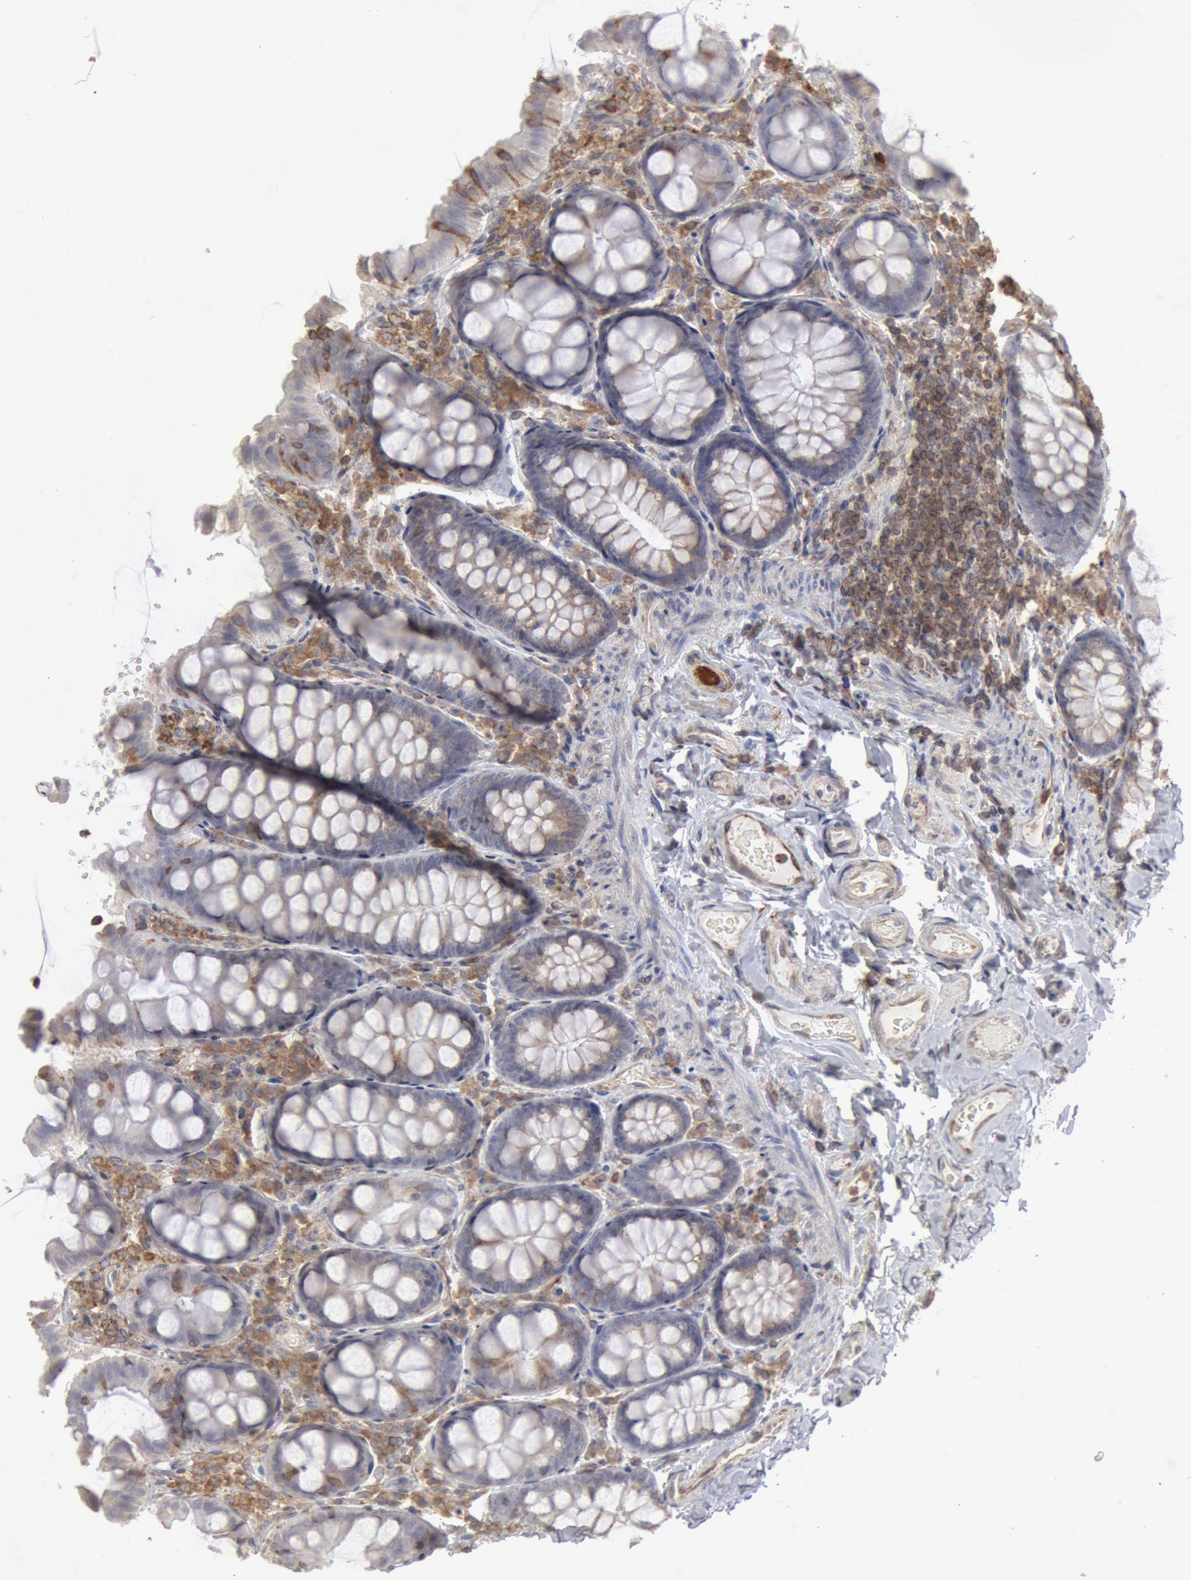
{"staining": {"intensity": "moderate", "quantity": ">75%", "location": "cytoplasmic/membranous"}, "tissue": "colon", "cell_type": "Endothelial cells", "image_type": "normal", "snomed": [{"axis": "morphology", "description": "Normal tissue, NOS"}, {"axis": "topography", "description": "Colon"}], "caption": "Human colon stained for a protein (brown) displays moderate cytoplasmic/membranous positive staining in approximately >75% of endothelial cells.", "gene": "OSBPL8", "patient": {"sex": "female", "age": 61}}